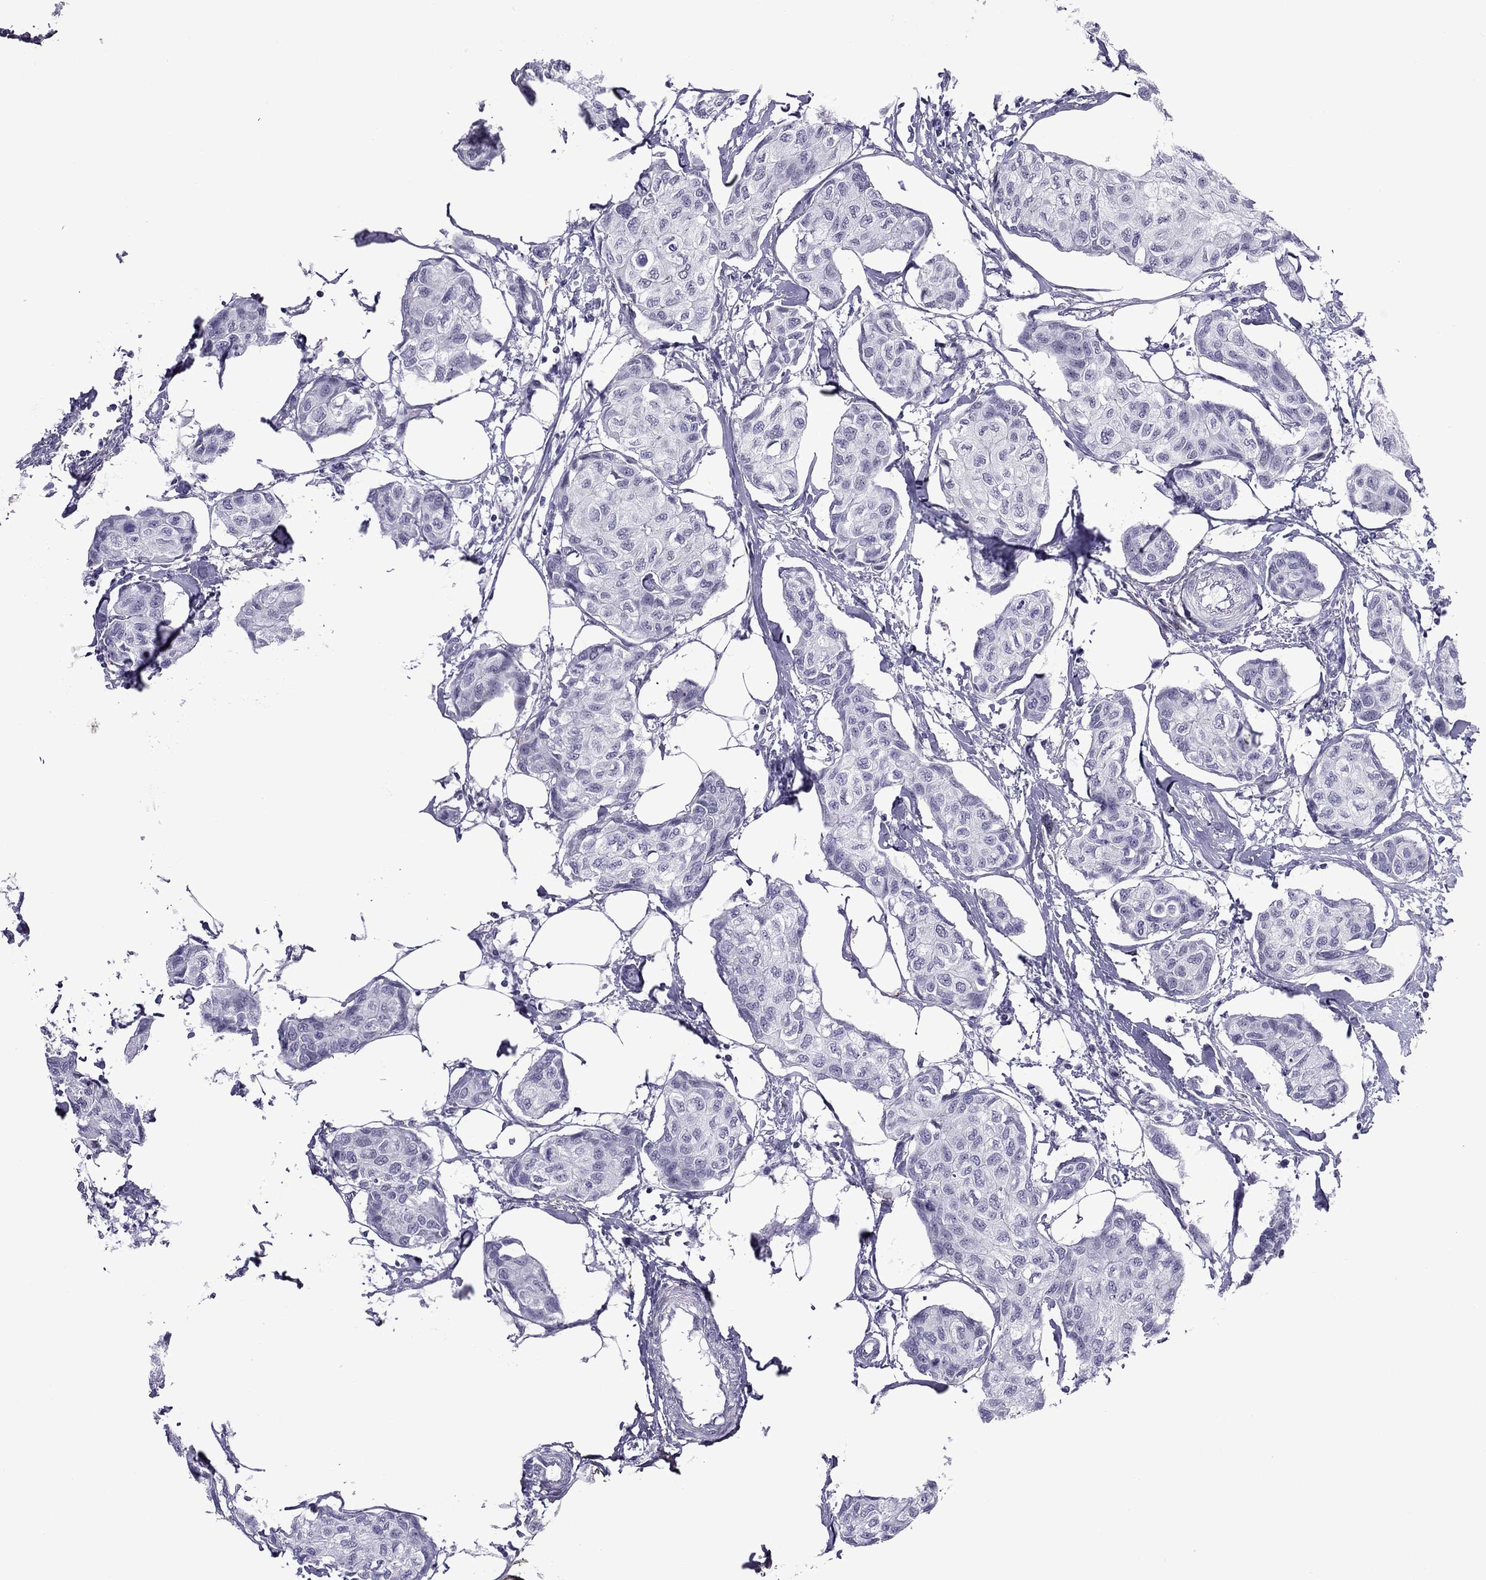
{"staining": {"intensity": "negative", "quantity": "none", "location": "none"}, "tissue": "breast cancer", "cell_type": "Tumor cells", "image_type": "cancer", "snomed": [{"axis": "morphology", "description": "Duct carcinoma"}, {"axis": "topography", "description": "Breast"}], "caption": "This is an immunohistochemistry image of human breast cancer (infiltrating ductal carcinoma). There is no positivity in tumor cells.", "gene": "ZNF646", "patient": {"sex": "female", "age": 80}}